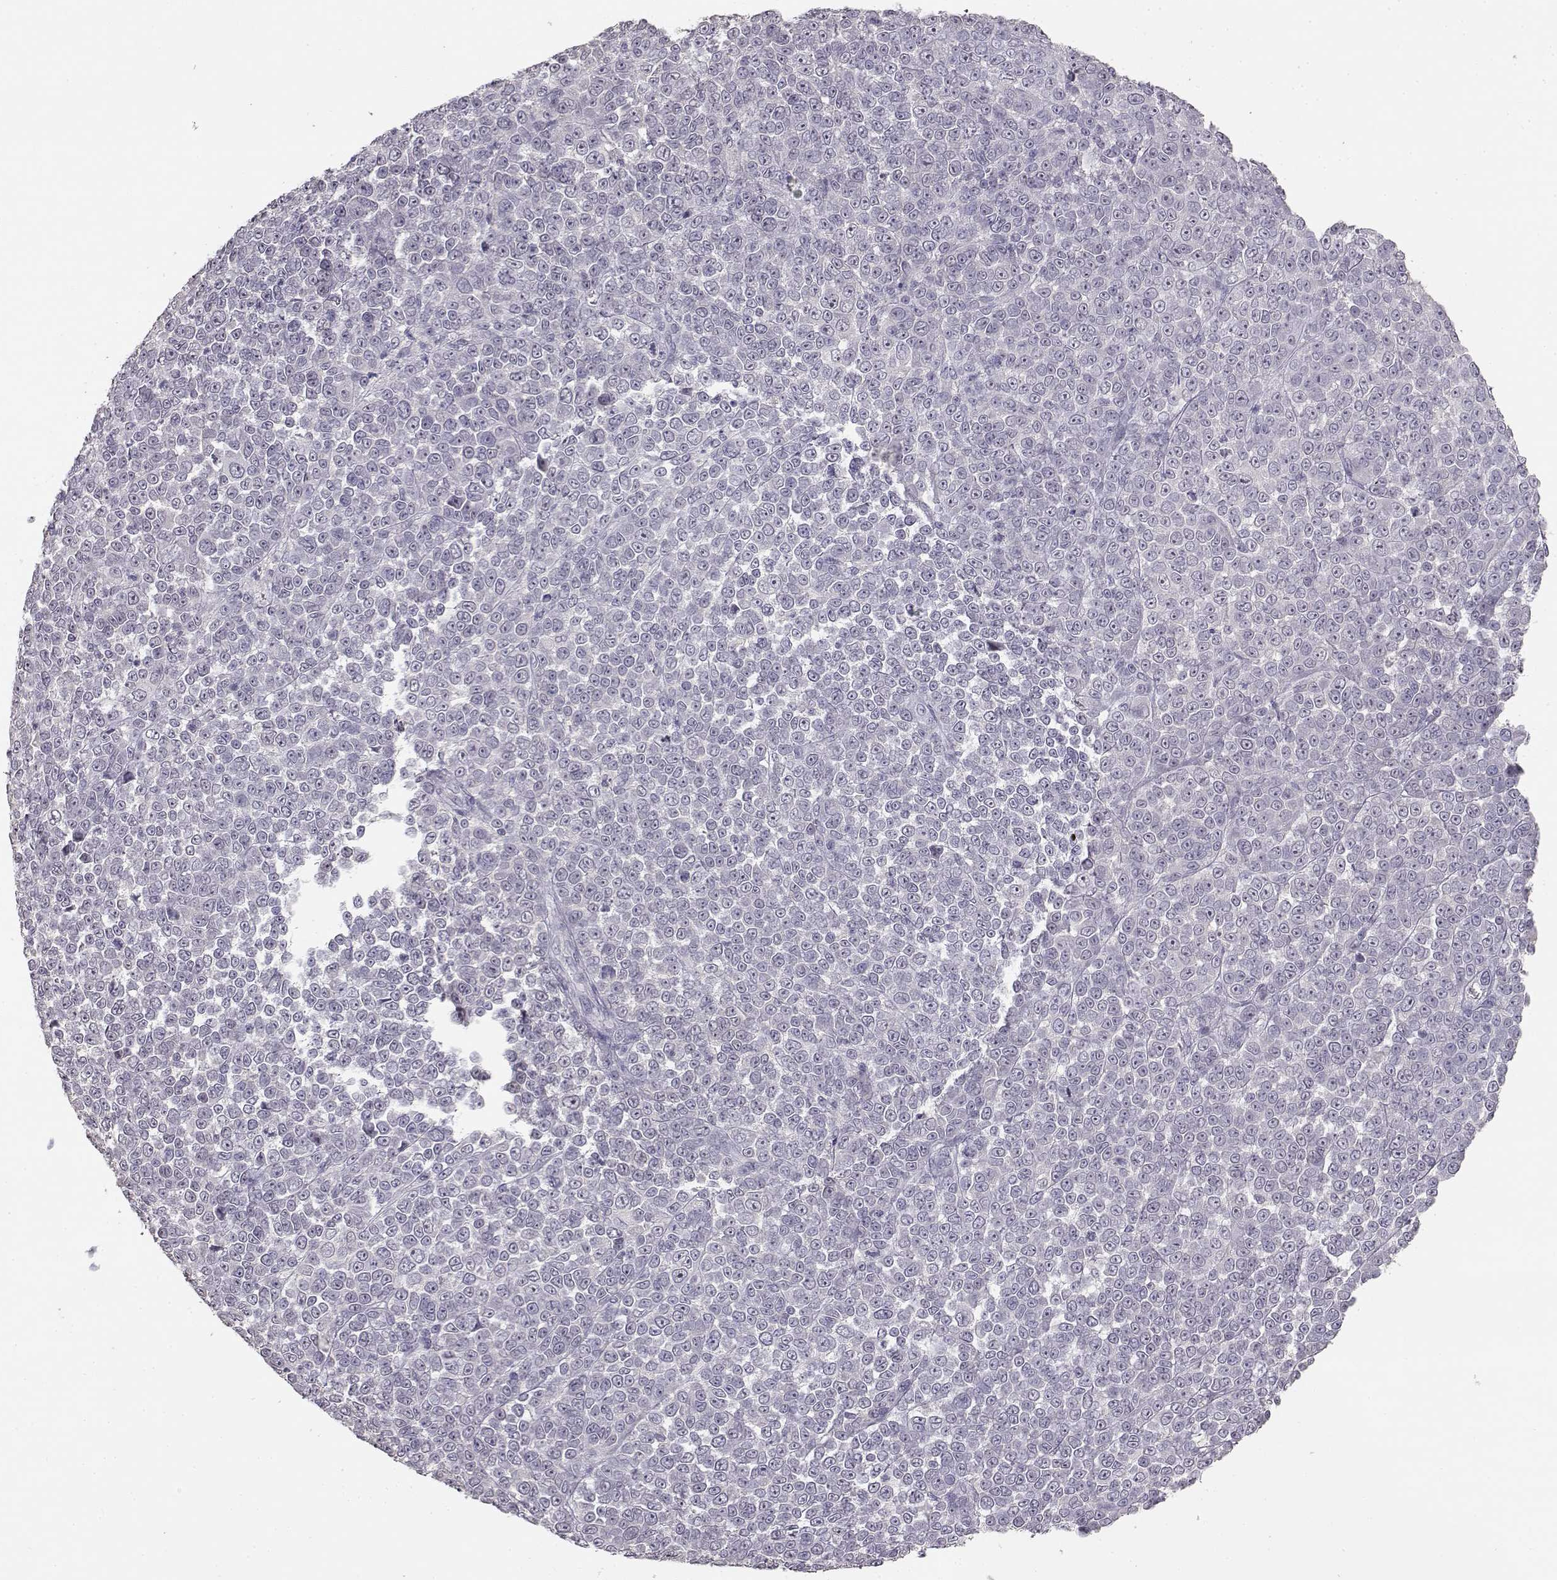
{"staining": {"intensity": "negative", "quantity": "none", "location": "none"}, "tissue": "melanoma", "cell_type": "Tumor cells", "image_type": "cancer", "snomed": [{"axis": "morphology", "description": "Malignant melanoma, NOS"}, {"axis": "topography", "description": "Skin"}], "caption": "An immunohistochemistry image of malignant melanoma is shown. There is no staining in tumor cells of malignant melanoma.", "gene": "UROC1", "patient": {"sex": "female", "age": 95}}